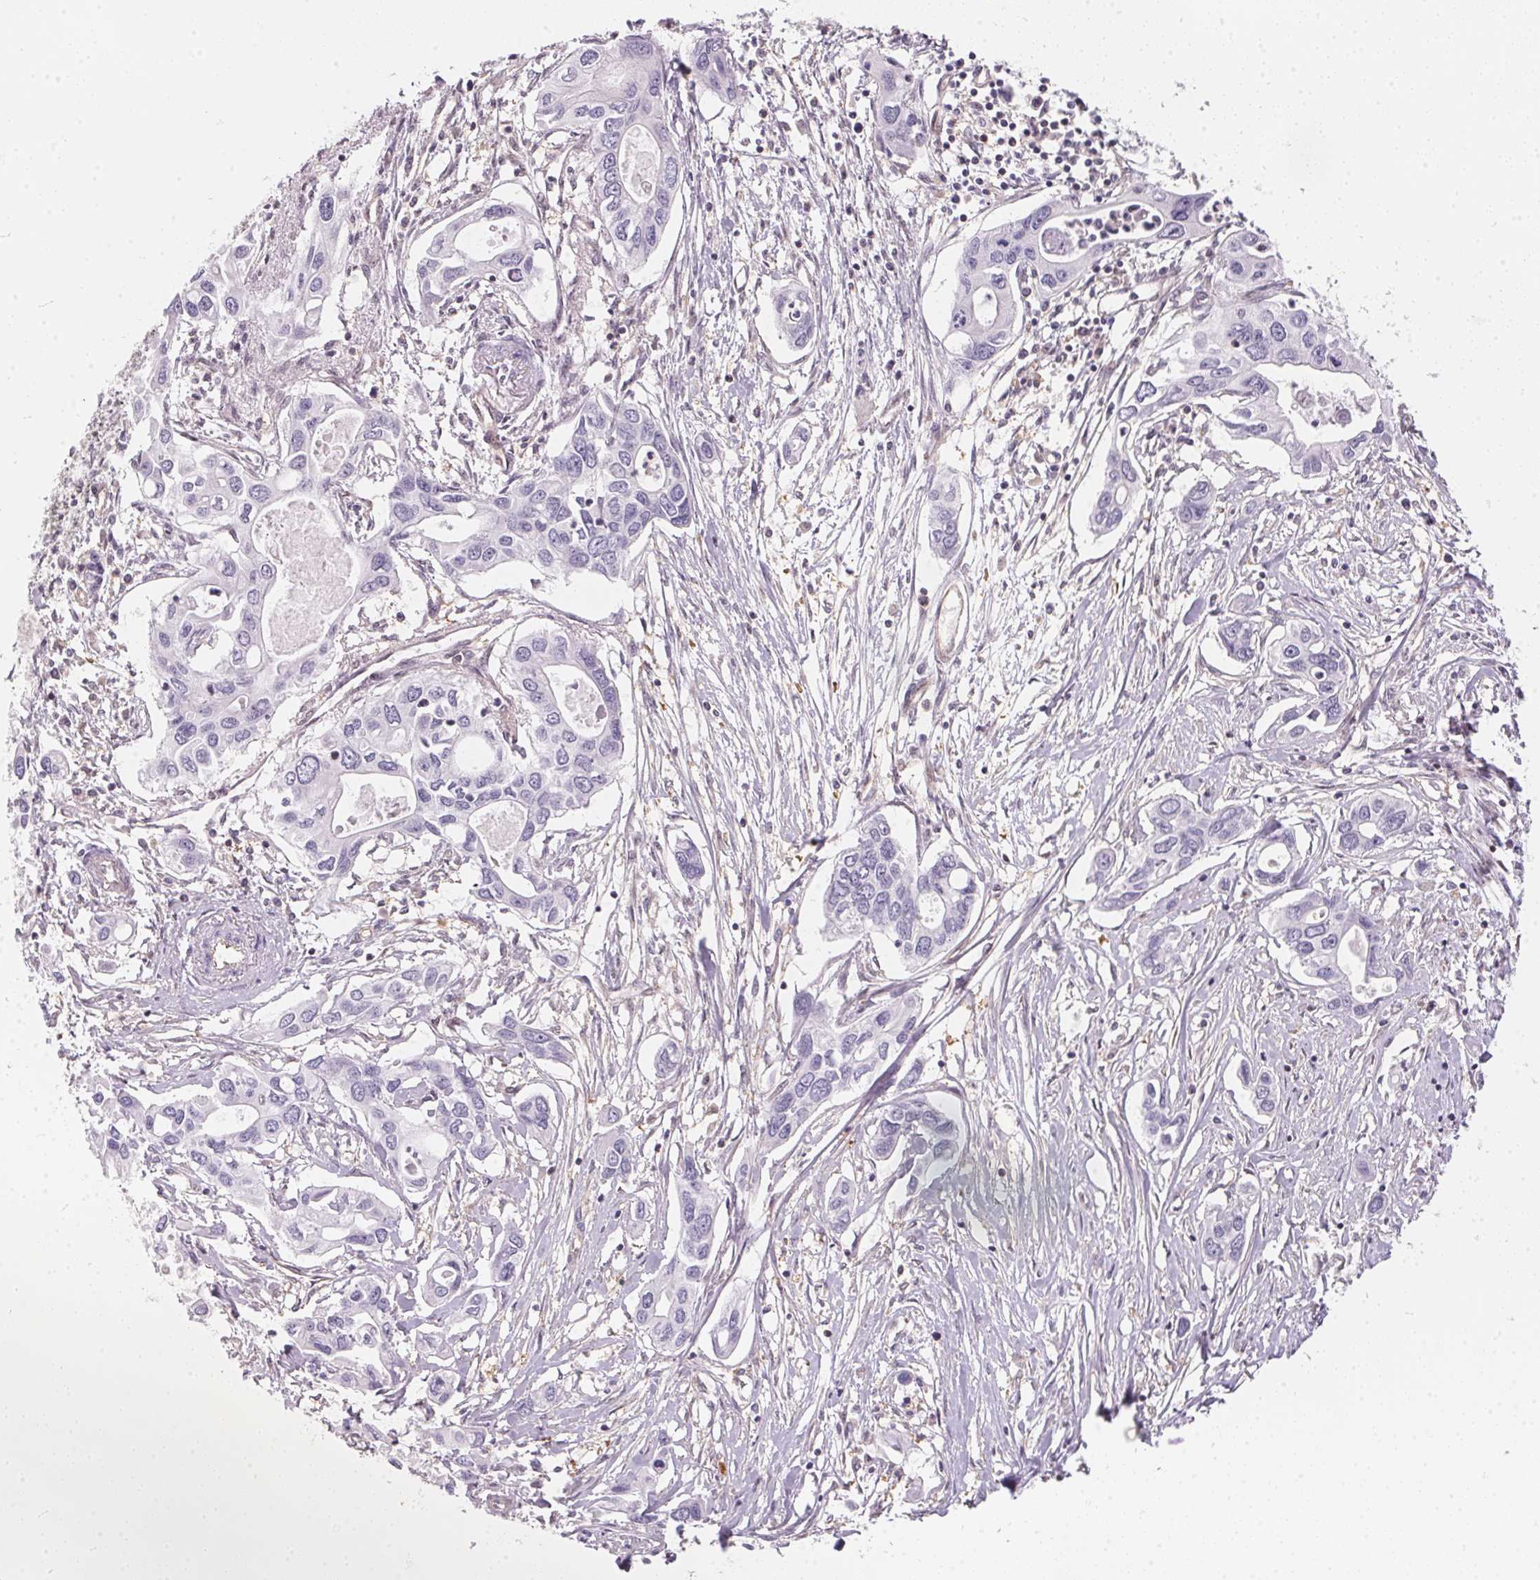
{"staining": {"intensity": "negative", "quantity": "none", "location": "none"}, "tissue": "pancreatic cancer", "cell_type": "Tumor cells", "image_type": "cancer", "snomed": [{"axis": "morphology", "description": "Adenocarcinoma, NOS"}, {"axis": "topography", "description": "Pancreas"}], "caption": "Micrograph shows no protein expression in tumor cells of adenocarcinoma (pancreatic) tissue. (IHC, brightfield microscopy, high magnification).", "gene": "BLMH", "patient": {"sex": "male", "age": 60}}